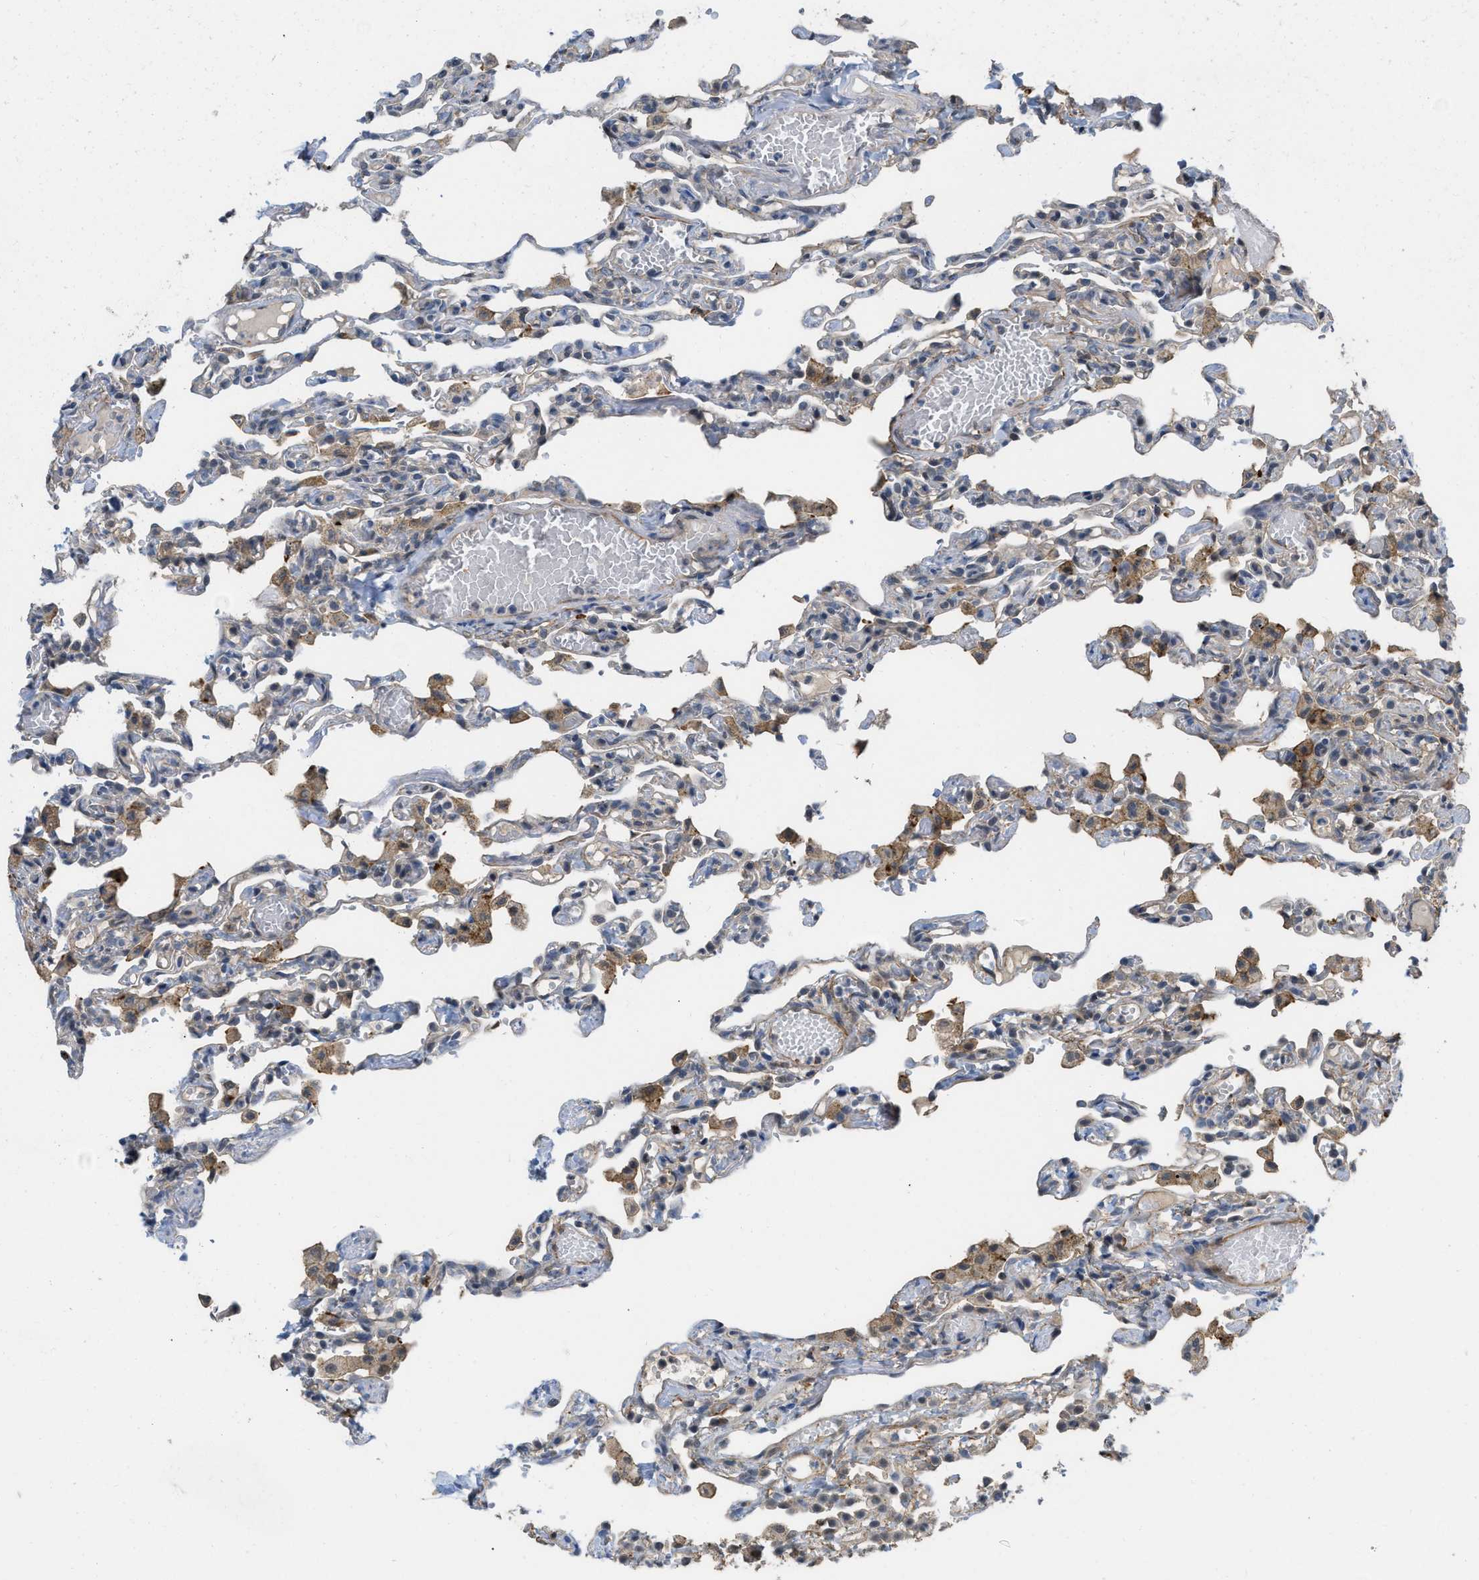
{"staining": {"intensity": "negative", "quantity": "none", "location": "none"}, "tissue": "lung", "cell_type": "Alveolar cells", "image_type": "normal", "snomed": [{"axis": "morphology", "description": "Normal tissue, NOS"}, {"axis": "topography", "description": "Lung"}], "caption": "Micrograph shows no protein positivity in alveolar cells of benign lung.", "gene": "NAPEPLD", "patient": {"sex": "male", "age": 21}}